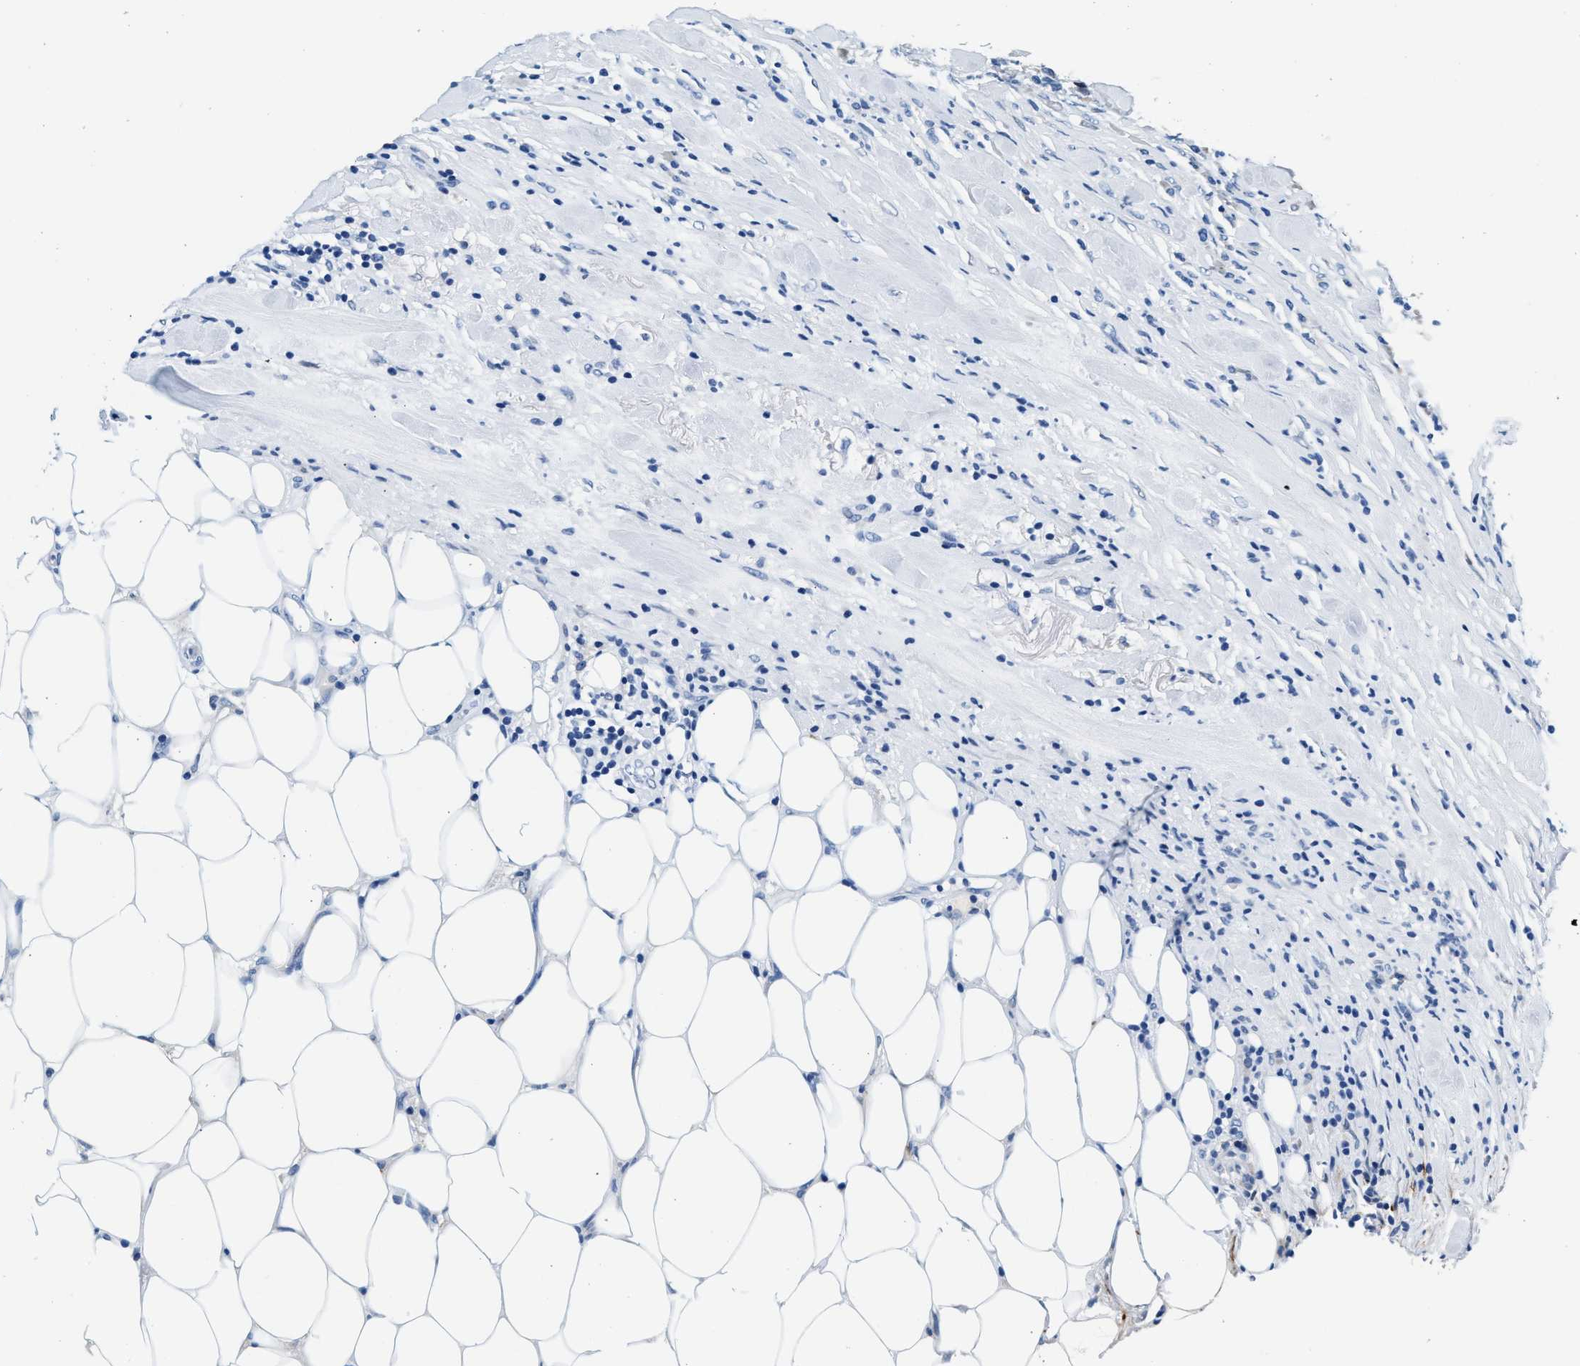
{"staining": {"intensity": "negative", "quantity": "none", "location": "none"}, "tissue": "breast cancer", "cell_type": "Tumor cells", "image_type": "cancer", "snomed": [{"axis": "morphology", "description": "Duct carcinoma"}, {"axis": "topography", "description": "Breast"}], "caption": "Immunohistochemical staining of human breast cancer (invasive ductal carcinoma) displays no significant positivity in tumor cells.", "gene": "SLFN11", "patient": {"sex": "female", "age": 37}}